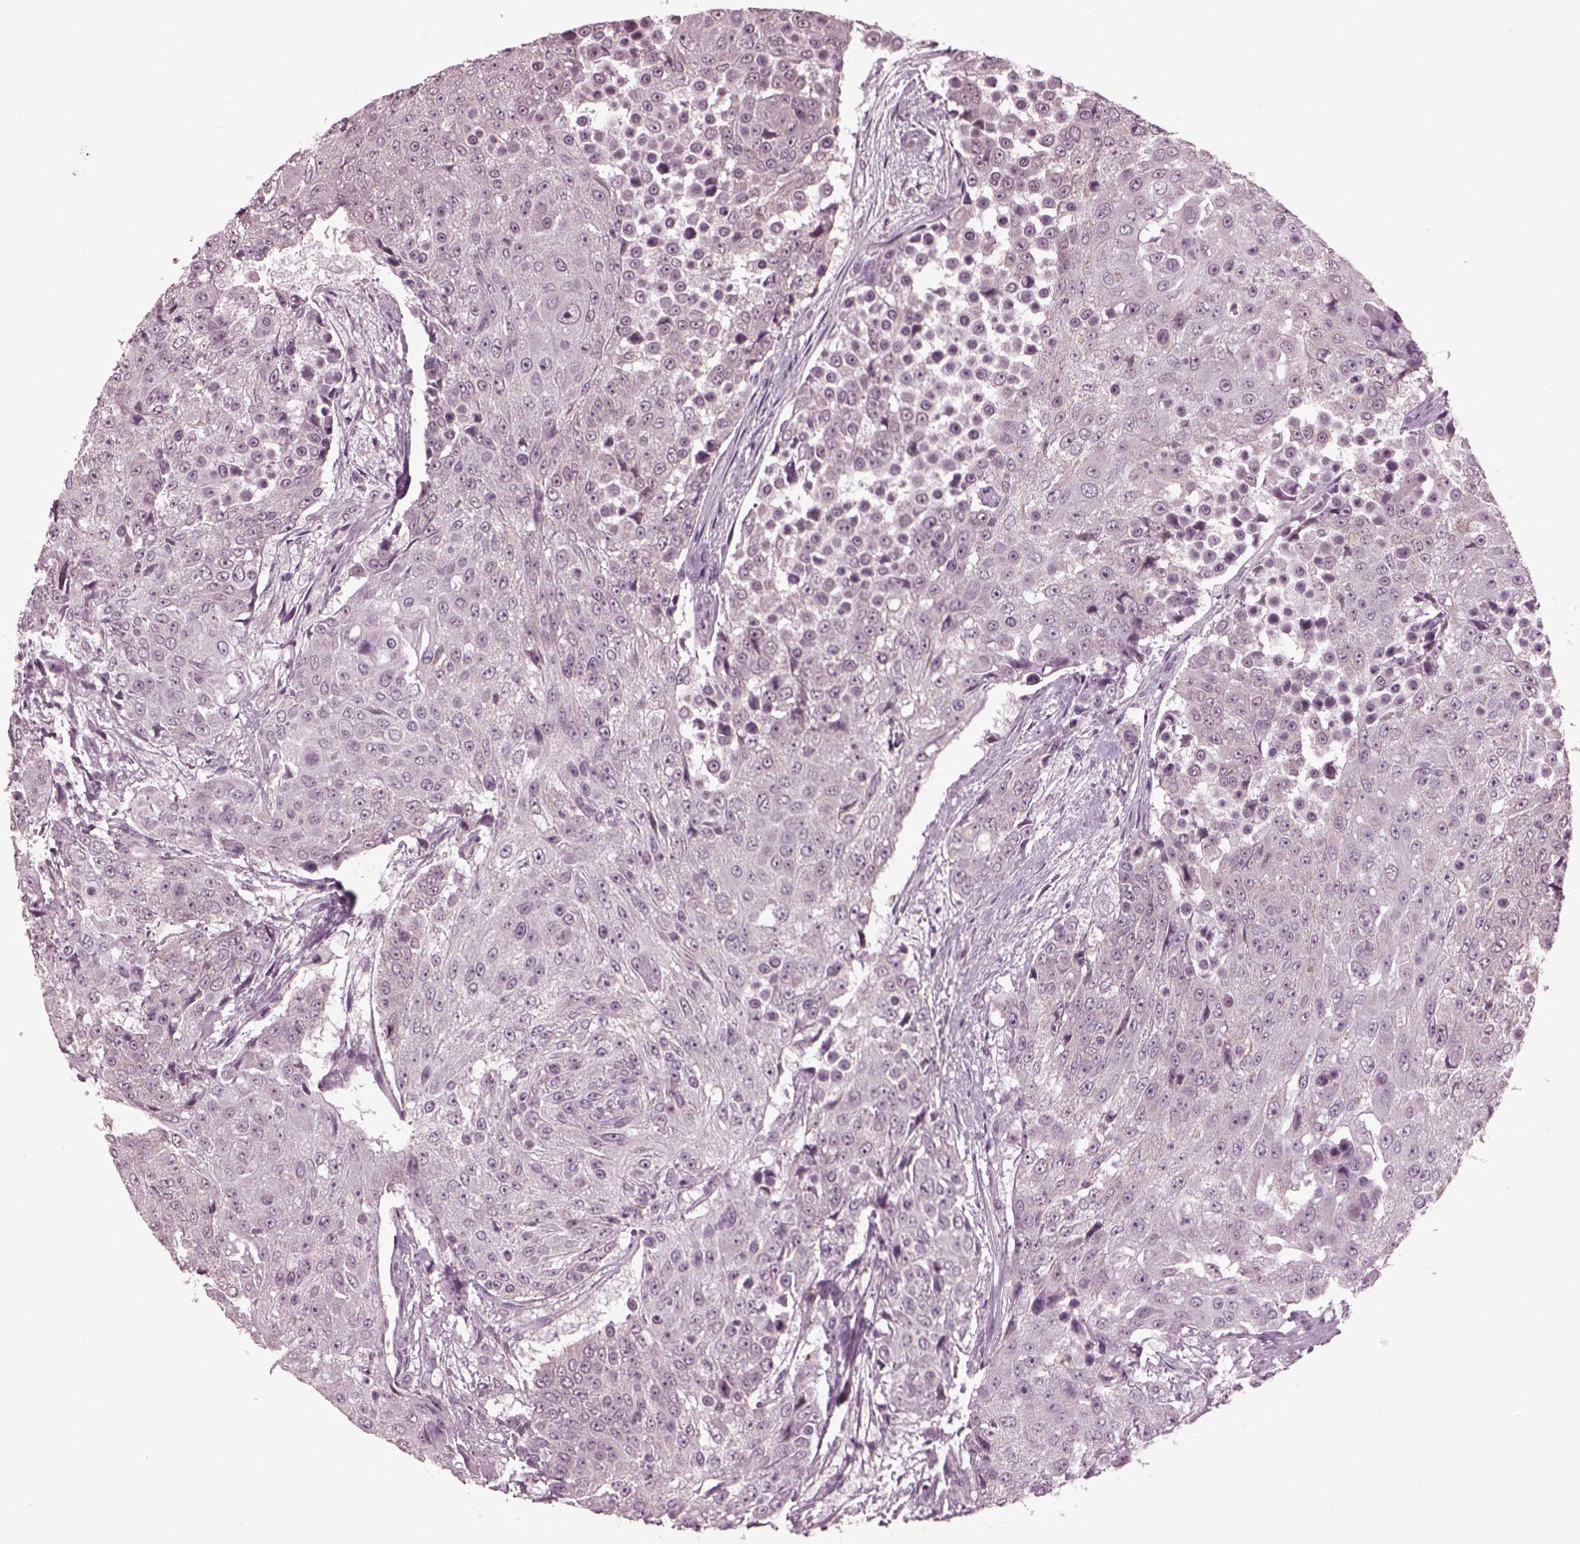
{"staining": {"intensity": "negative", "quantity": "none", "location": "none"}, "tissue": "urothelial cancer", "cell_type": "Tumor cells", "image_type": "cancer", "snomed": [{"axis": "morphology", "description": "Urothelial carcinoma, High grade"}, {"axis": "topography", "description": "Urinary bladder"}], "caption": "IHC photomicrograph of human urothelial carcinoma (high-grade) stained for a protein (brown), which demonstrates no positivity in tumor cells. Nuclei are stained in blue.", "gene": "CLCN4", "patient": {"sex": "female", "age": 63}}